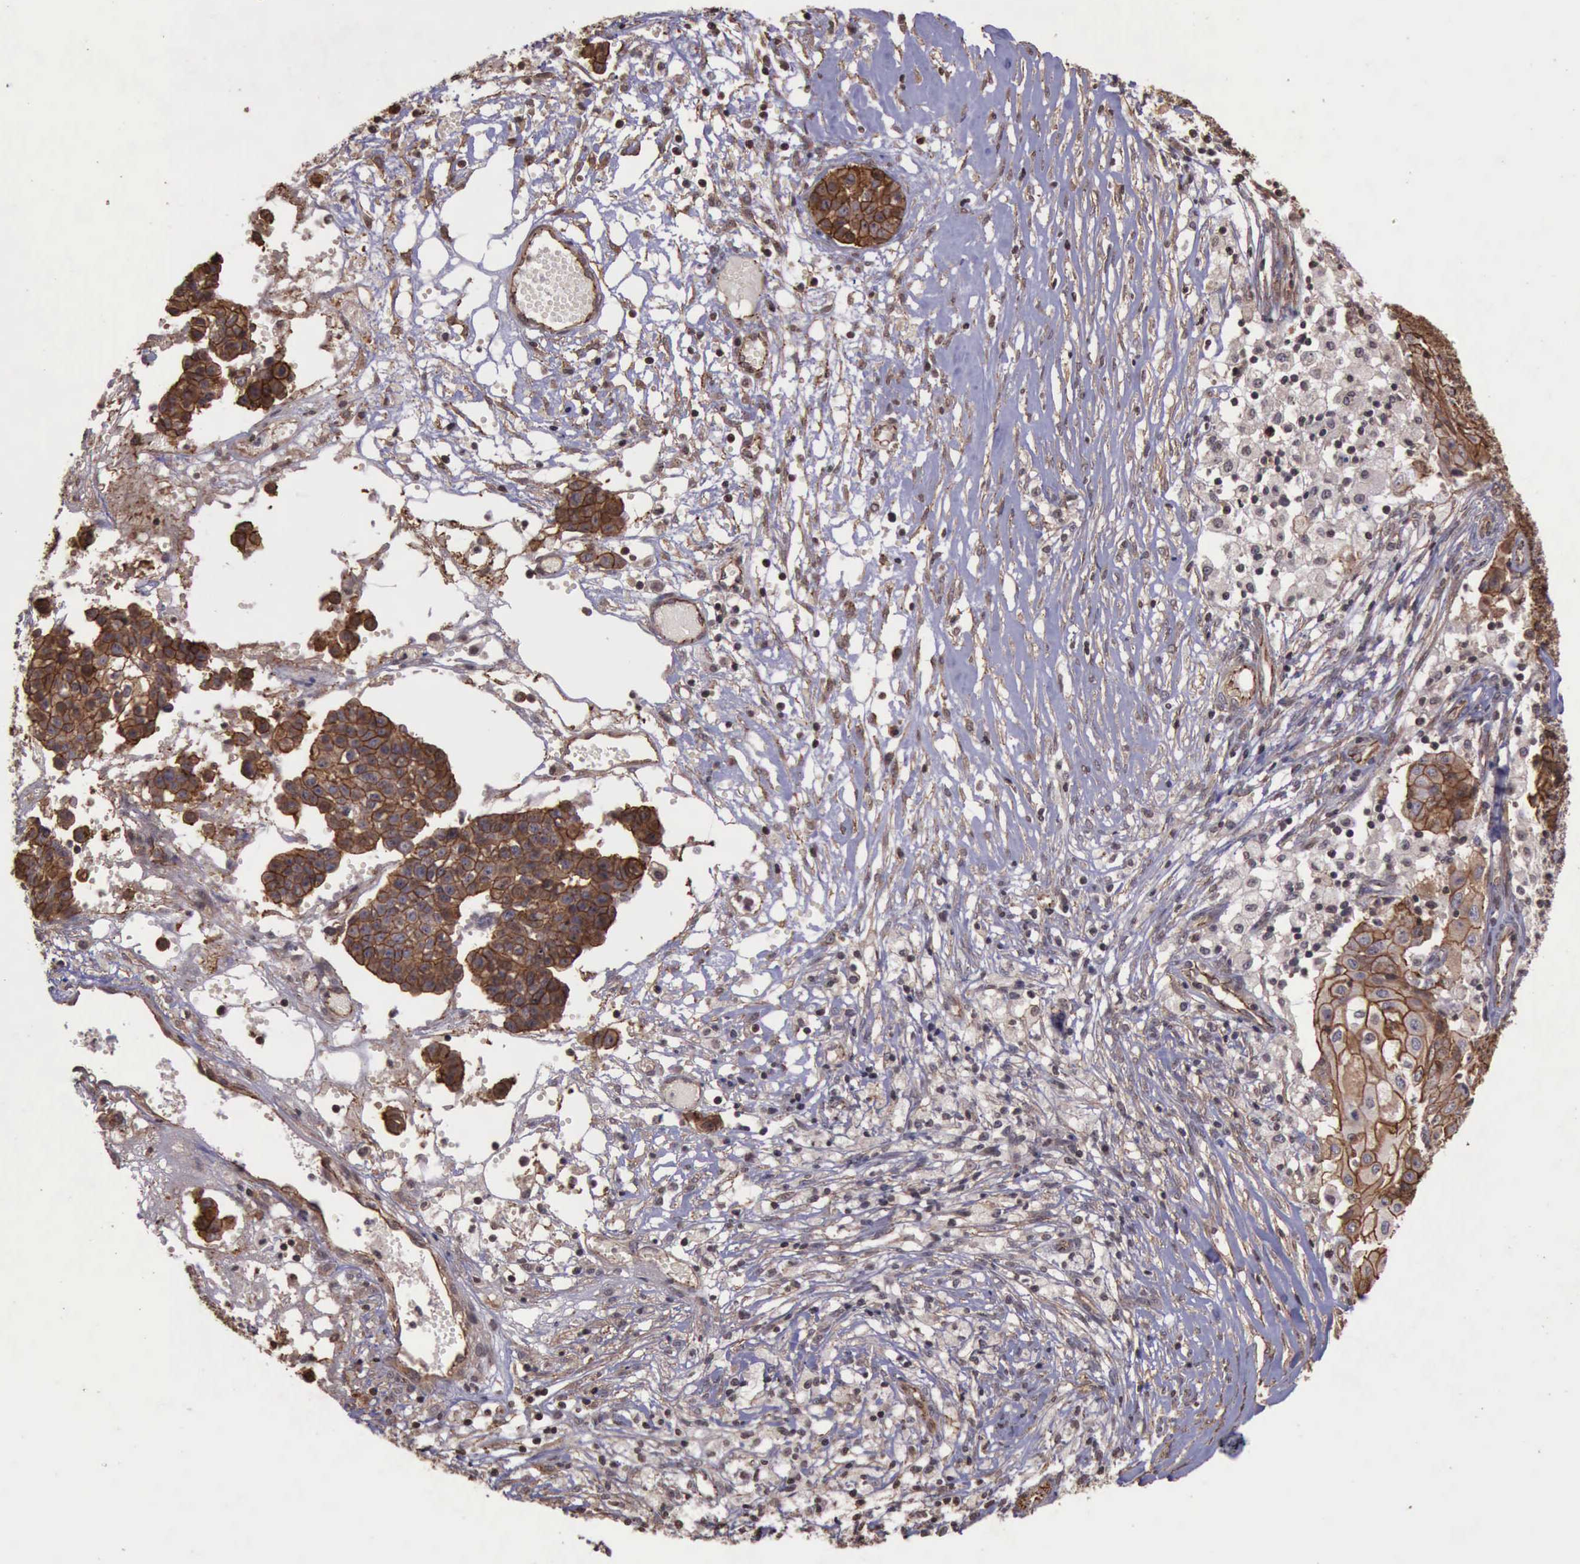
{"staining": {"intensity": "moderate", "quantity": ">75%", "location": "cytoplasmic/membranous"}, "tissue": "ovarian cancer", "cell_type": "Tumor cells", "image_type": "cancer", "snomed": [{"axis": "morphology", "description": "Carcinoma, endometroid"}, {"axis": "topography", "description": "Ovary"}], "caption": "Brown immunohistochemical staining in human ovarian cancer (endometroid carcinoma) demonstrates moderate cytoplasmic/membranous staining in approximately >75% of tumor cells.", "gene": "CTNNB1", "patient": {"sex": "female", "age": 42}}